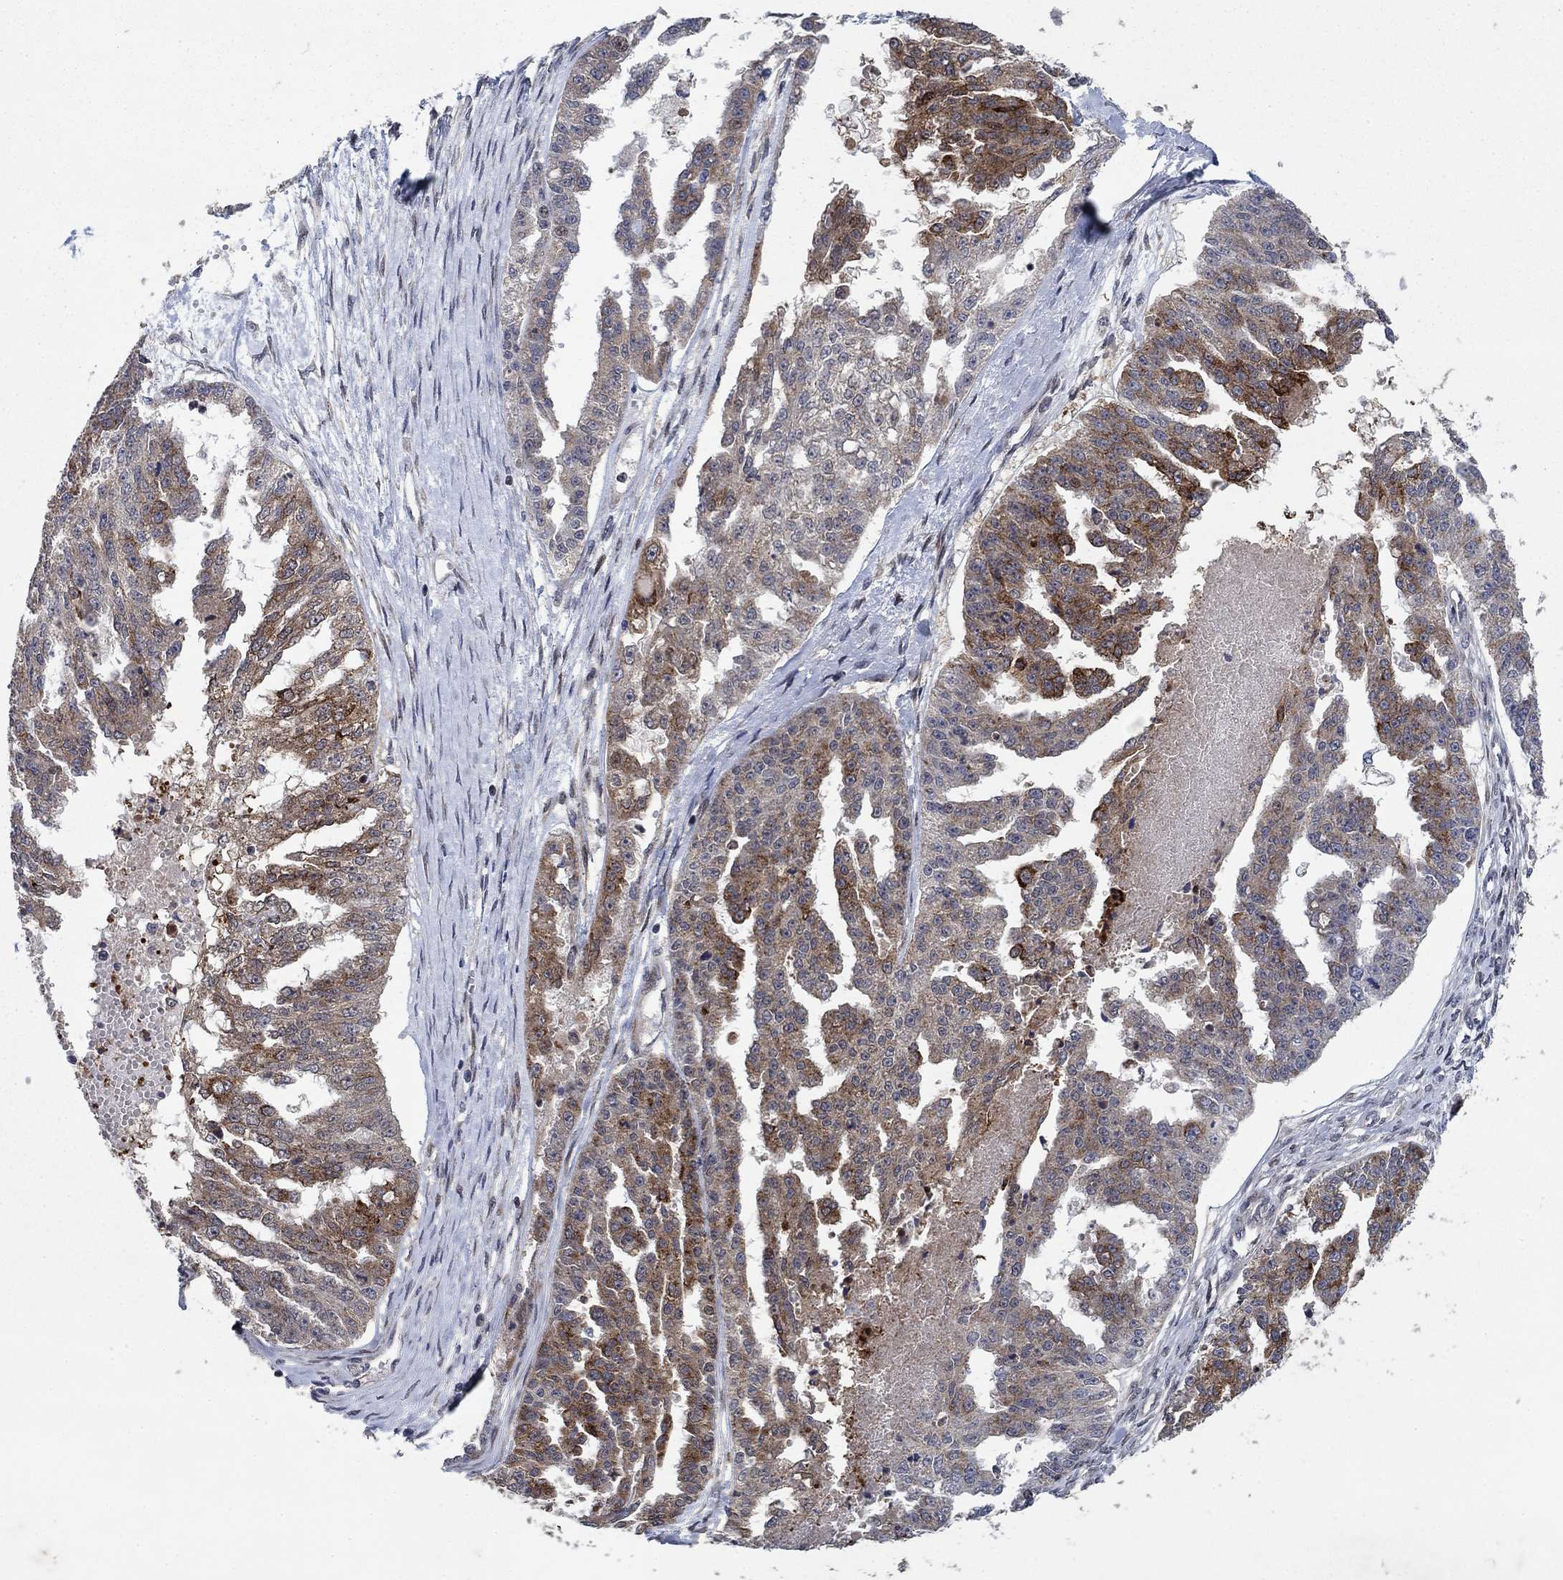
{"staining": {"intensity": "strong", "quantity": "<25%", "location": "cytoplasmic/membranous"}, "tissue": "ovarian cancer", "cell_type": "Tumor cells", "image_type": "cancer", "snomed": [{"axis": "morphology", "description": "Cystadenocarcinoma, serous, NOS"}, {"axis": "topography", "description": "Ovary"}], "caption": "This micrograph reveals immunohistochemistry (IHC) staining of serous cystadenocarcinoma (ovarian), with medium strong cytoplasmic/membranous staining in approximately <25% of tumor cells.", "gene": "PRICKLE4", "patient": {"sex": "female", "age": 58}}